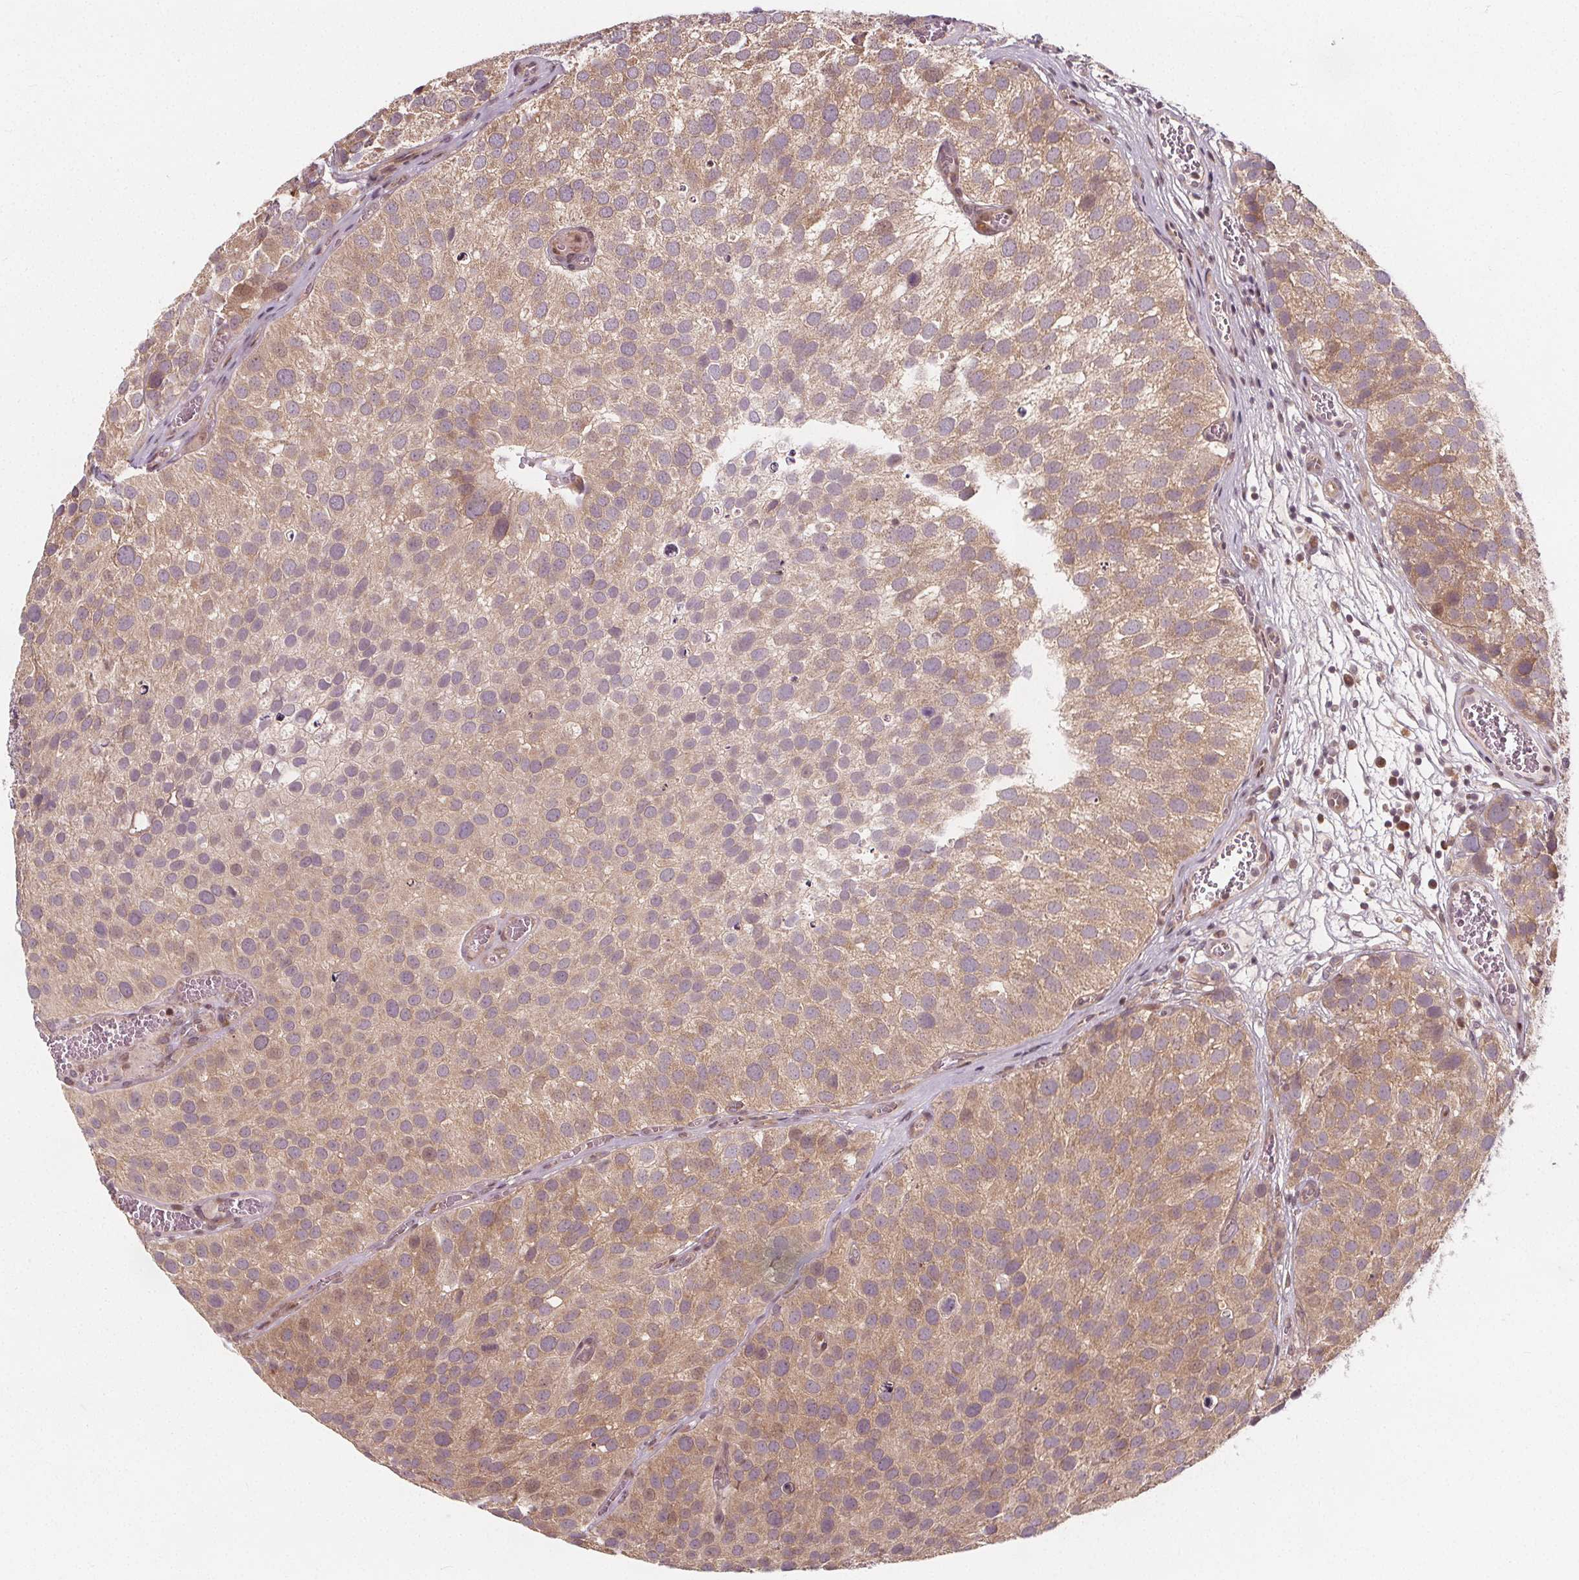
{"staining": {"intensity": "weak", "quantity": ">75%", "location": "cytoplasmic/membranous,nuclear"}, "tissue": "urothelial cancer", "cell_type": "Tumor cells", "image_type": "cancer", "snomed": [{"axis": "morphology", "description": "Urothelial carcinoma, Low grade"}, {"axis": "topography", "description": "Urinary bladder"}], "caption": "The micrograph reveals a brown stain indicating the presence of a protein in the cytoplasmic/membranous and nuclear of tumor cells in urothelial cancer.", "gene": "AKT1S1", "patient": {"sex": "female", "age": 69}}